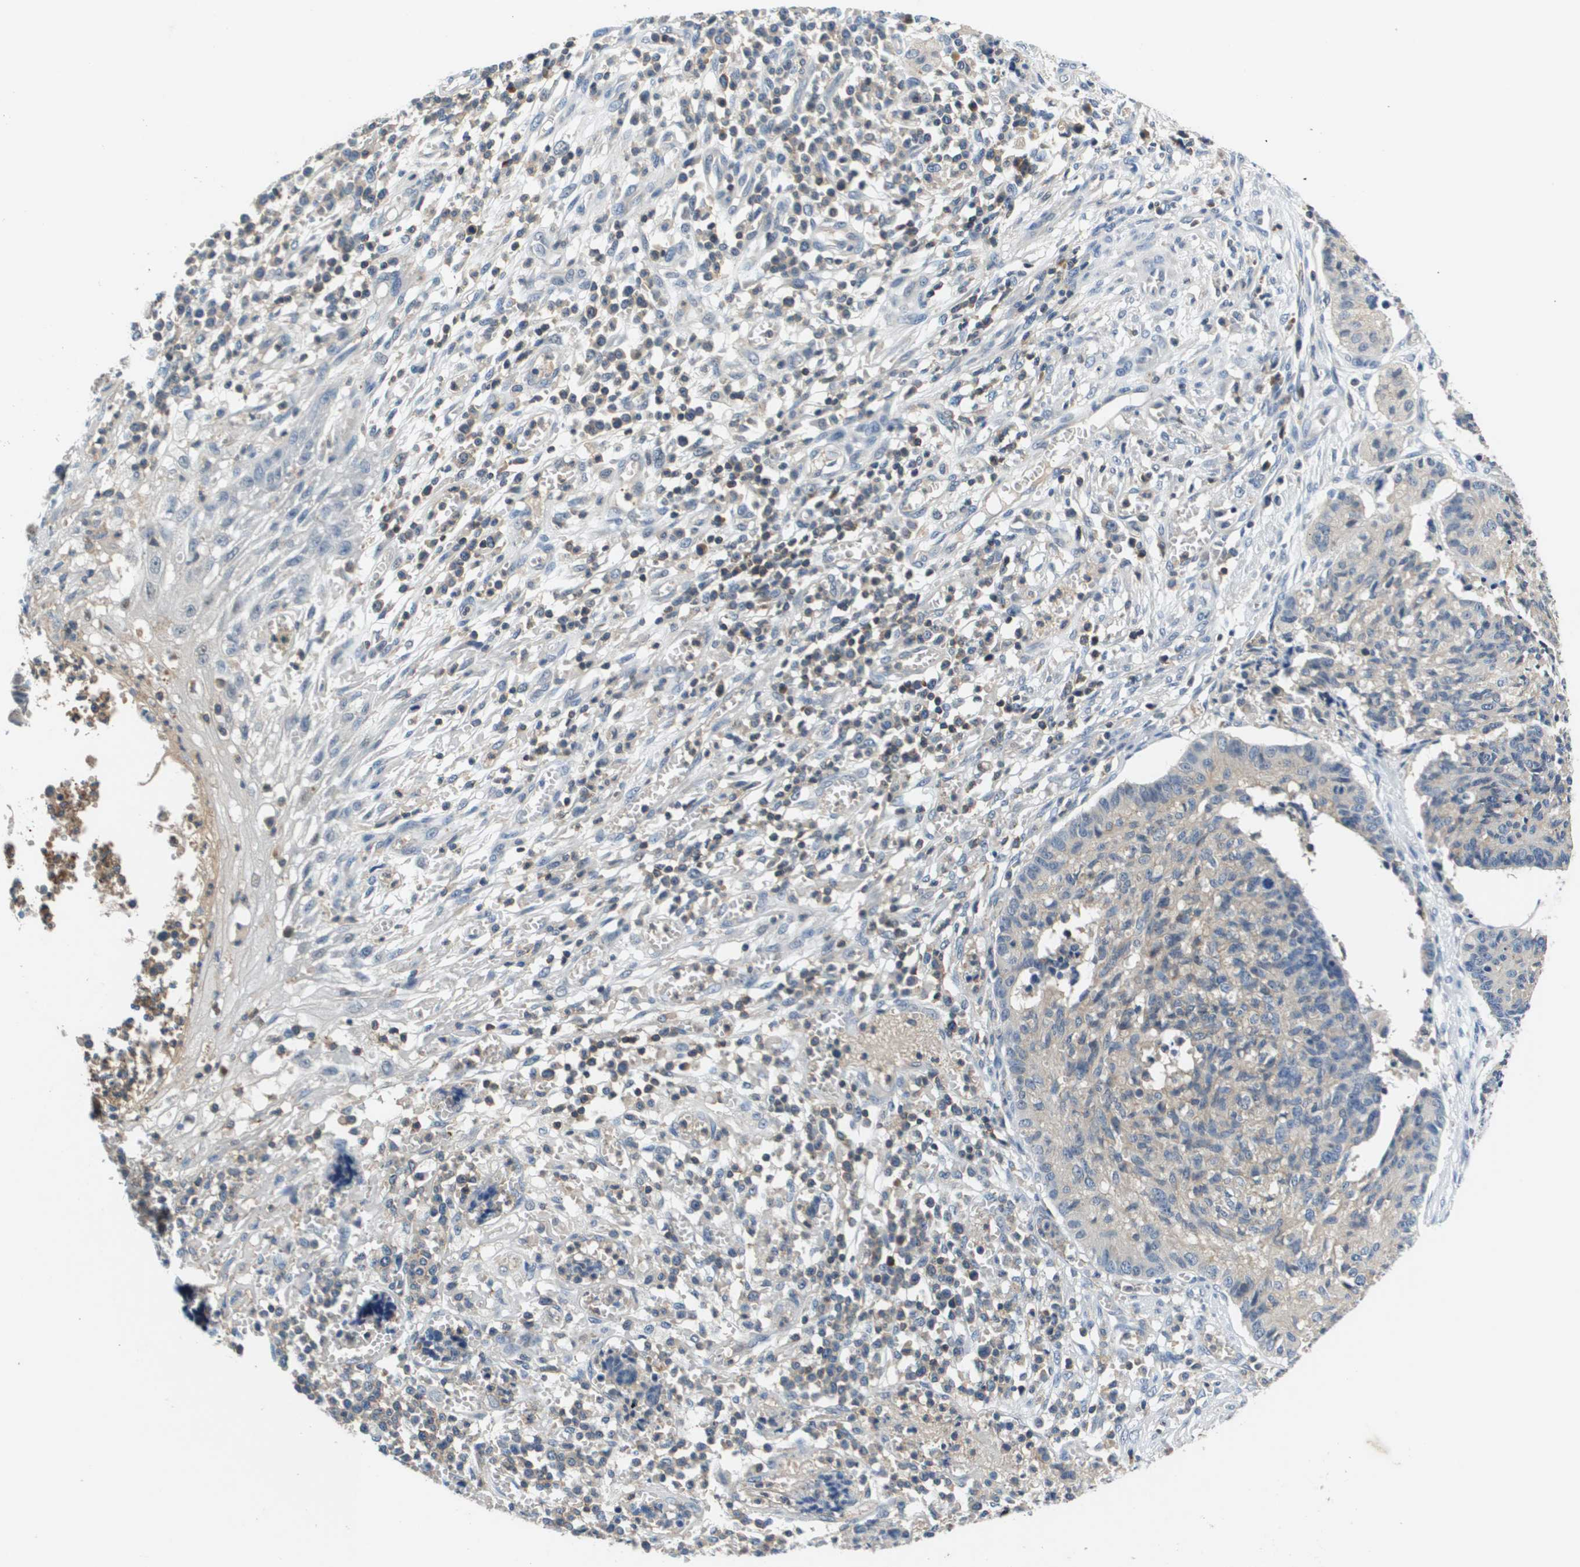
{"staining": {"intensity": "weak", "quantity": ">75%", "location": "cytoplasmic/membranous"}, "tissue": "cervical cancer", "cell_type": "Tumor cells", "image_type": "cancer", "snomed": [{"axis": "morphology", "description": "Squamous cell carcinoma, NOS"}, {"axis": "topography", "description": "Cervix"}], "caption": "Protein expression analysis of human cervical cancer reveals weak cytoplasmic/membranous expression in about >75% of tumor cells. The protein is shown in brown color, while the nuclei are stained blue.", "gene": "KCNQ5", "patient": {"sex": "female", "age": 35}}